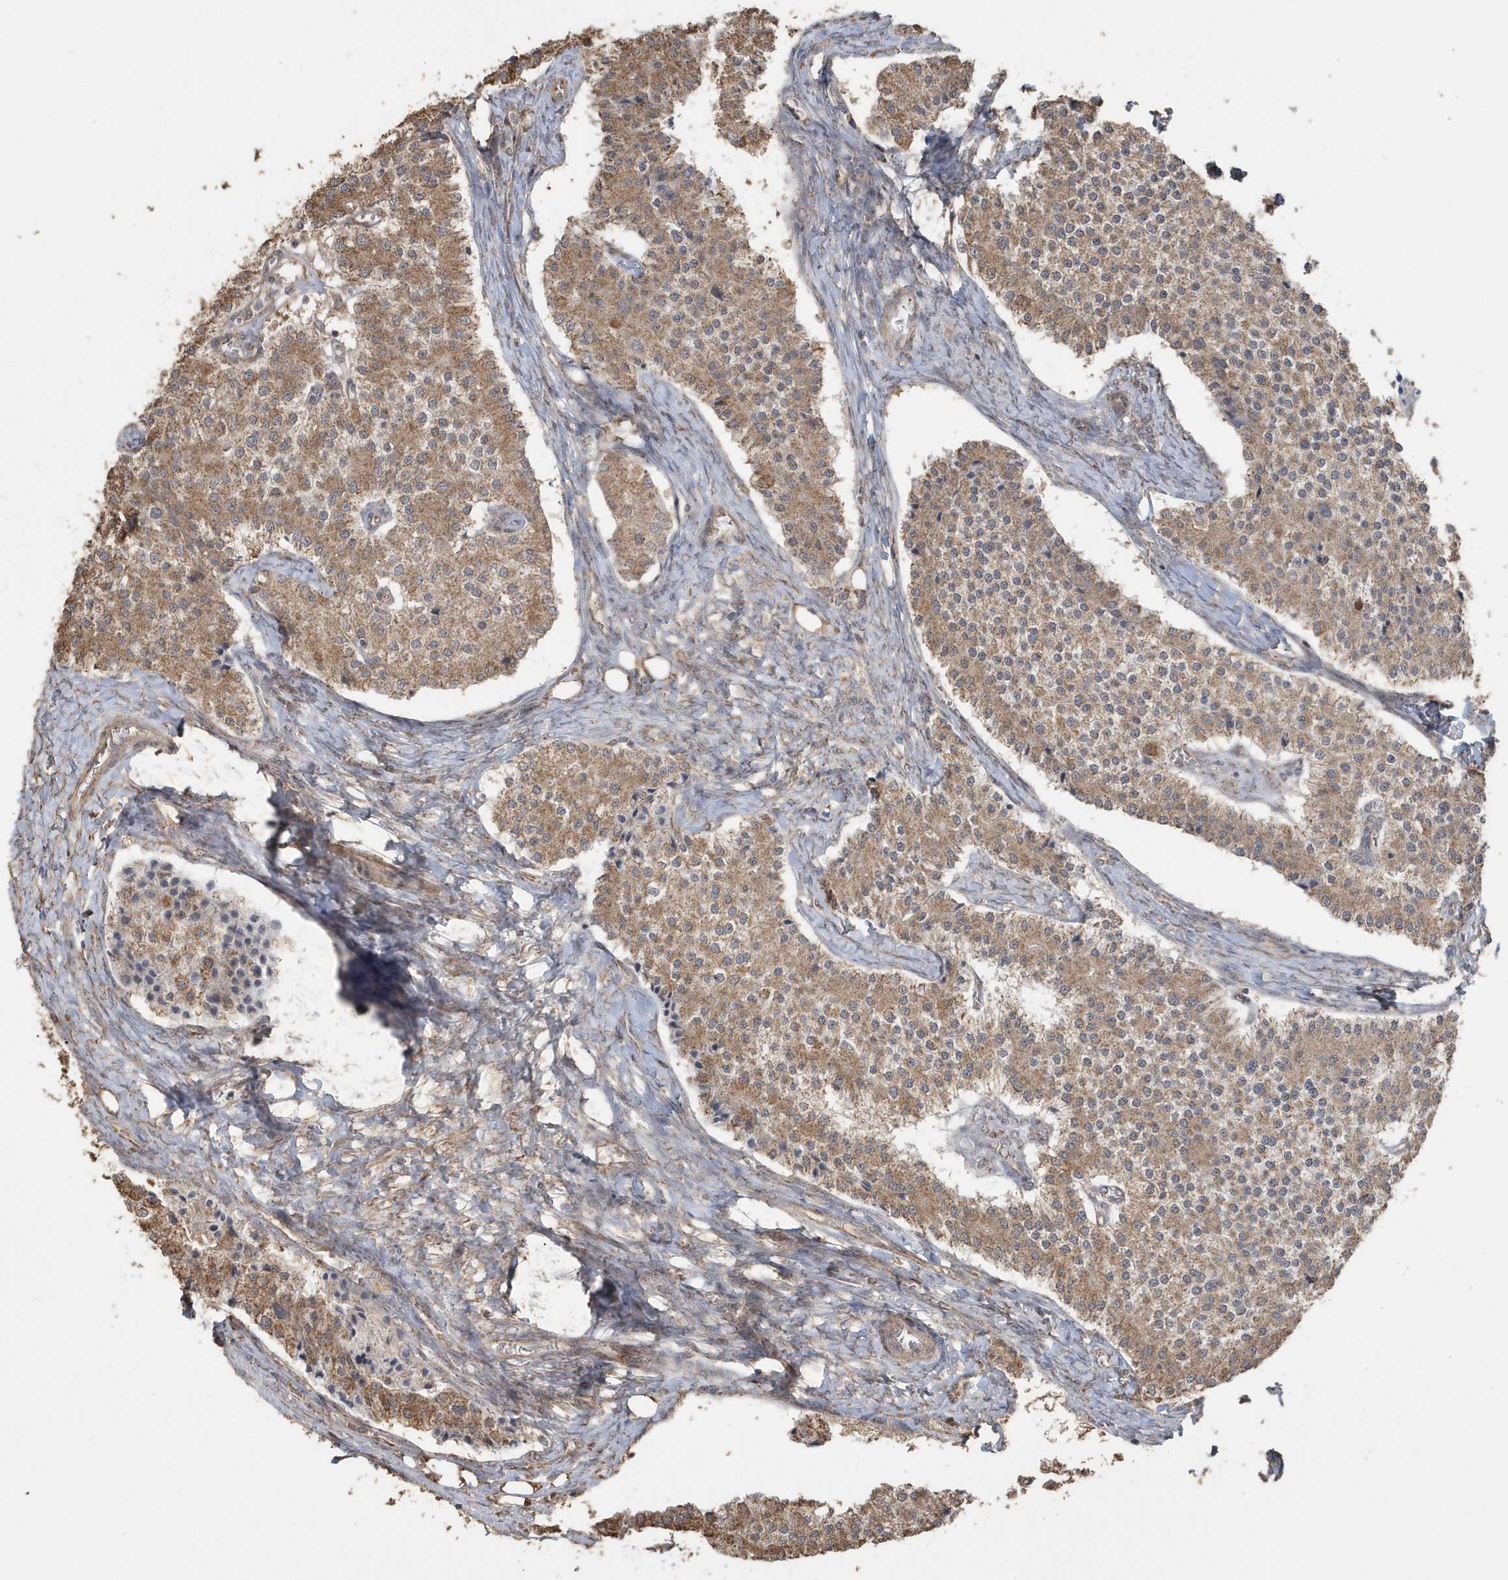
{"staining": {"intensity": "moderate", "quantity": ">75%", "location": "cytoplasmic/membranous"}, "tissue": "carcinoid", "cell_type": "Tumor cells", "image_type": "cancer", "snomed": [{"axis": "morphology", "description": "Carcinoid, malignant, NOS"}, {"axis": "topography", "description": "Colon"}], "caption": "A brown stain labels moderate cytoplasmic/membranous expression of a protein in human carcinoid tumor cells.", "gene": "PAXBP1", "patient": {"sex": "female", "age": 52}}